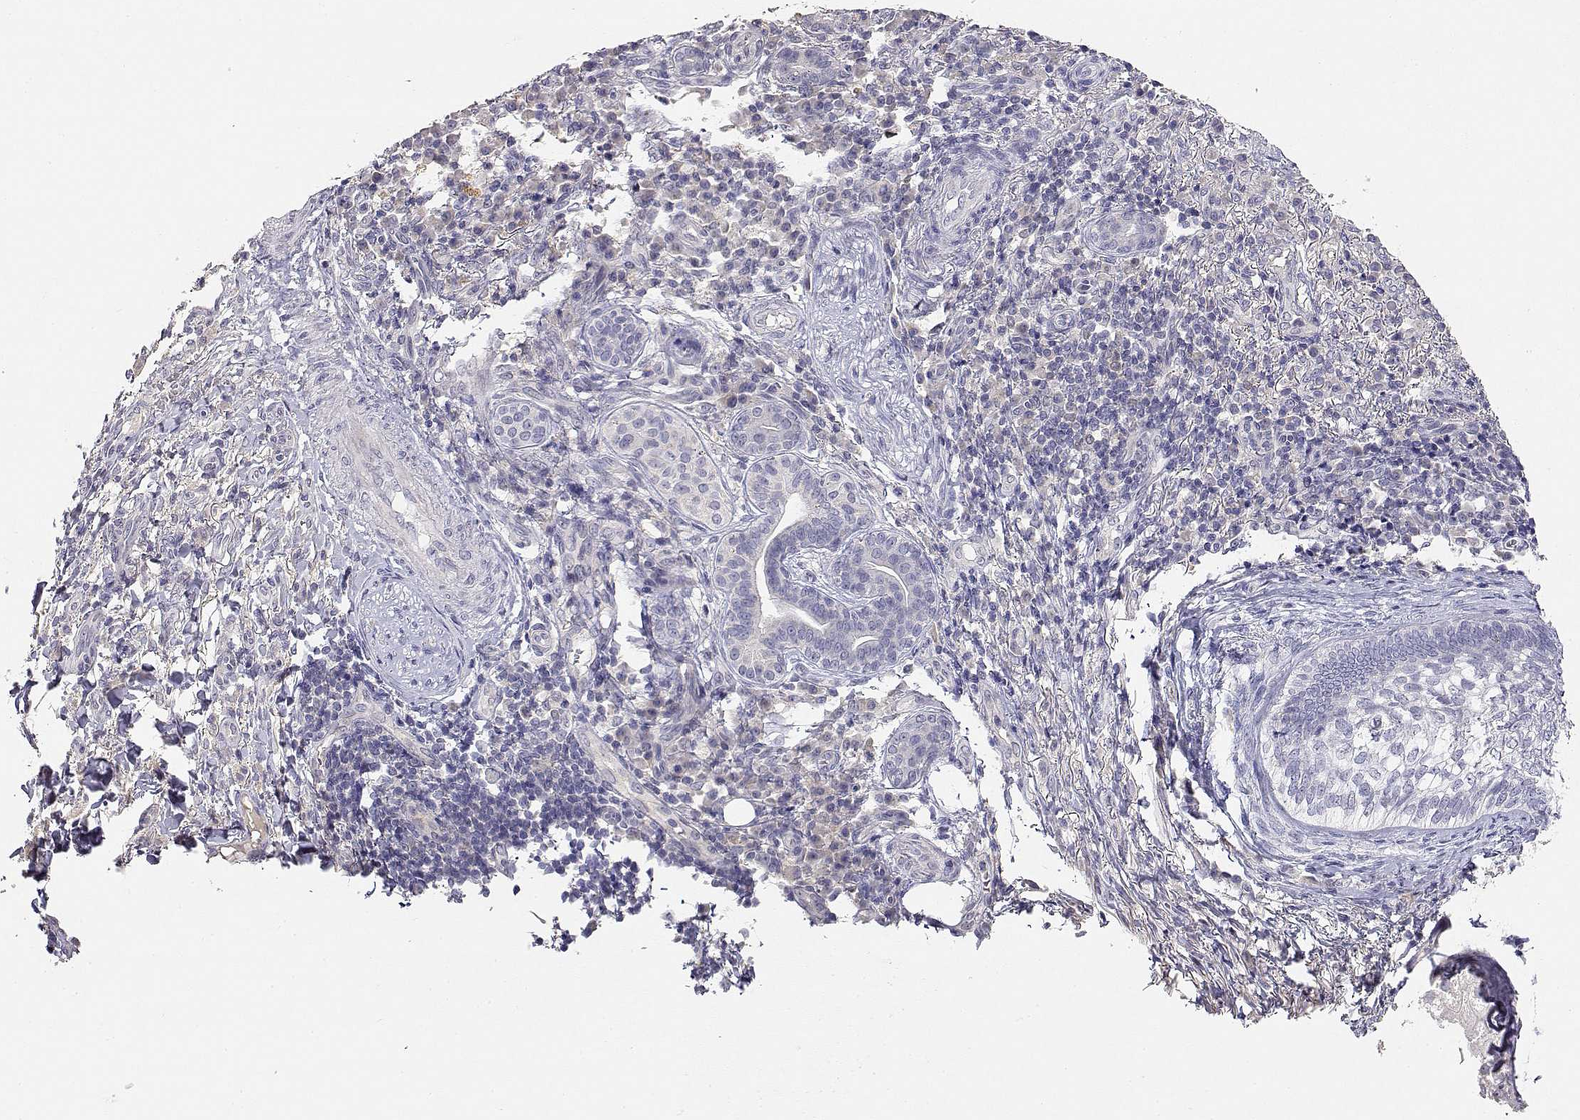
{"staining": {"intensity": "negative", "quantity": "none", "location": "none"}, "tissue": "skin cancer", "cell_type": "Tumor cells", "image_type": "cancer", "snomed": [{"axis": "morphology", "description": "Basal cell carcinoma"}, {"axis": "topography", "description": "Skin"}], "caption": "High magnification brightfield microscopy of skin cancer stained with DAB (3,3'-diaminobenzidine) (brown) and counterstained with hematoxylin (blue): tumor cells show no significant positivity.", "gene": "ADA", "patient": {"sex": "female", "age": 69}}